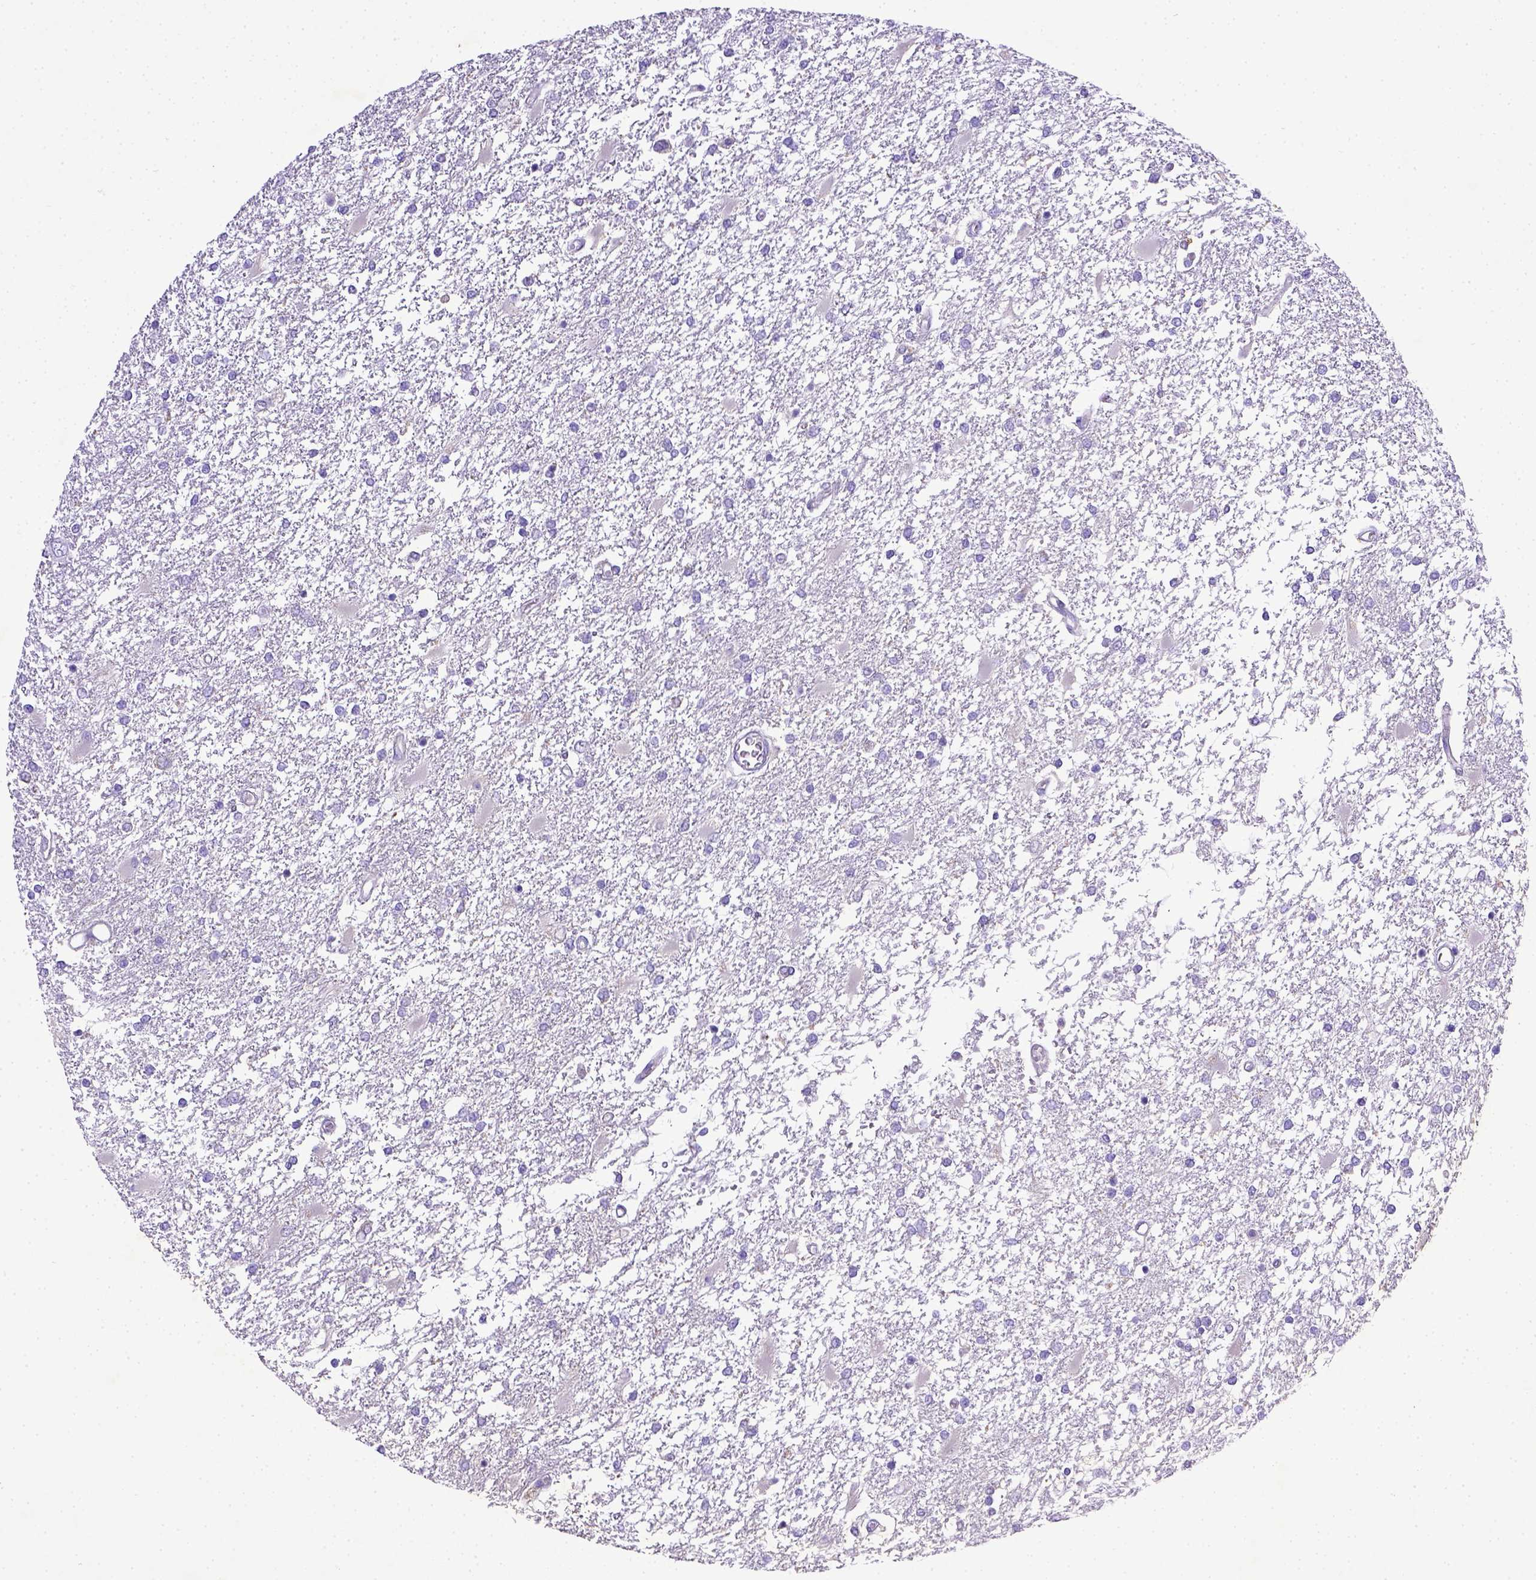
{"staining": {"intensity": "negative", "quantity": "none", "location": "none"}, "tissue": "glioma", "cell_type": "Tumor cells", "image_type": "cancer", "snomed": [{"axis": "morphology", "description": "Glioma, malignant, High grade"}, {"axis": "topography", "description": "Cerebral cortex"}], "caption": "This is an IHC image of glioma. There is no expression in tumor cells.", "gene": "CD40", "patient": {"sex": "male", "age": 79}}